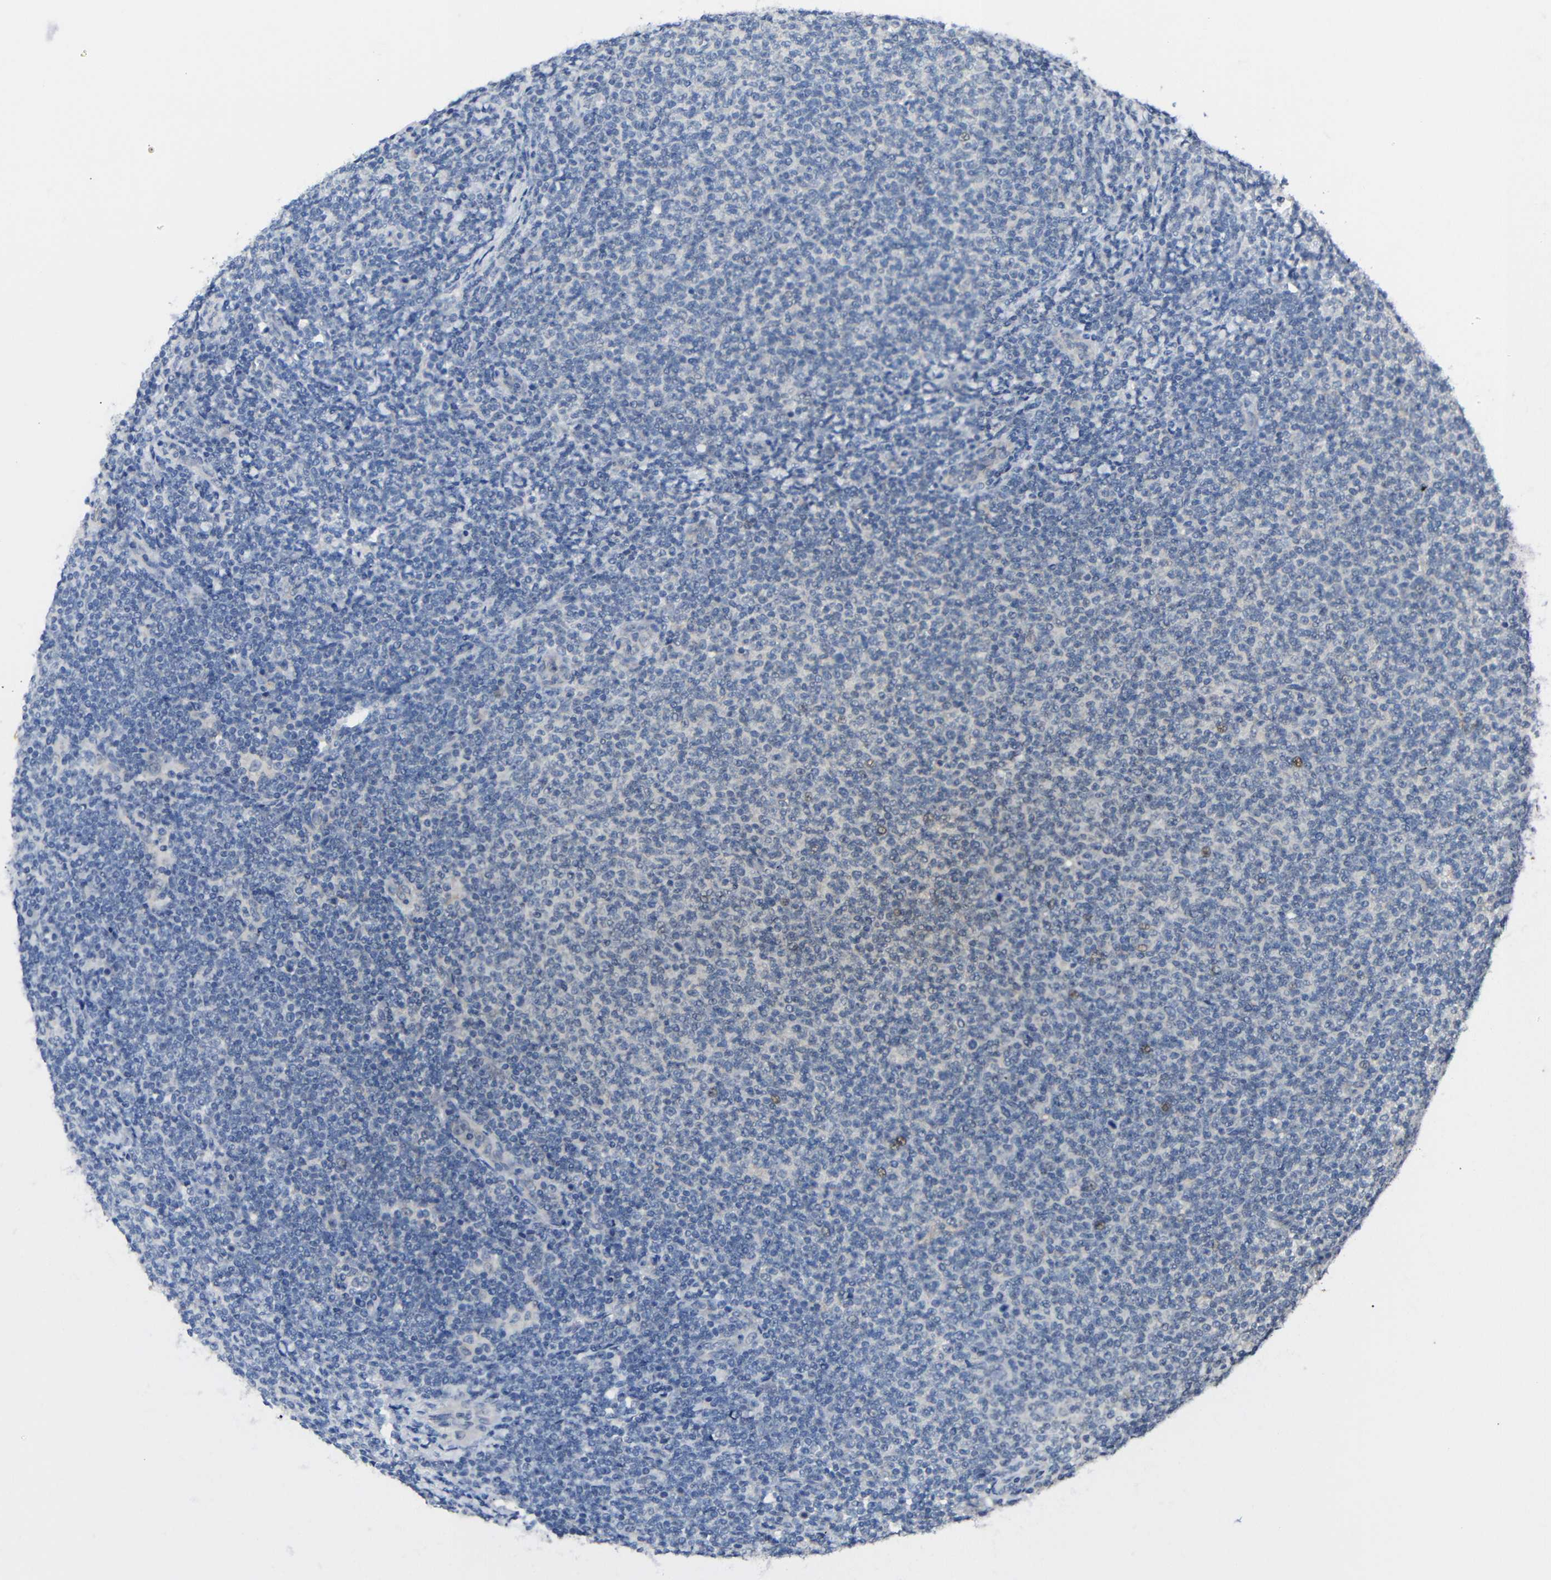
{"staining": {"intensity": "negative", "quantity": "none", "location": "none"}, "tissue": "lymphoma", "cell_type": "Tumor cells", "image_type": "cancer", "snomed": [{"axis": "morphology", "description": "Malignant lymphoma, non-Hodgkin's type, Low grade"}, {"axis": "topography", "description": "Lymph node"}], "caption": "Immunohistochemistry image of malignant lymphoma, non-Hodgkin's type (low-grade) stained for a protein (brown), which demonstrates no positivity in tumor cells.", "gene": "HNF1A", "patient": {"sex": "male", "age": 66}}